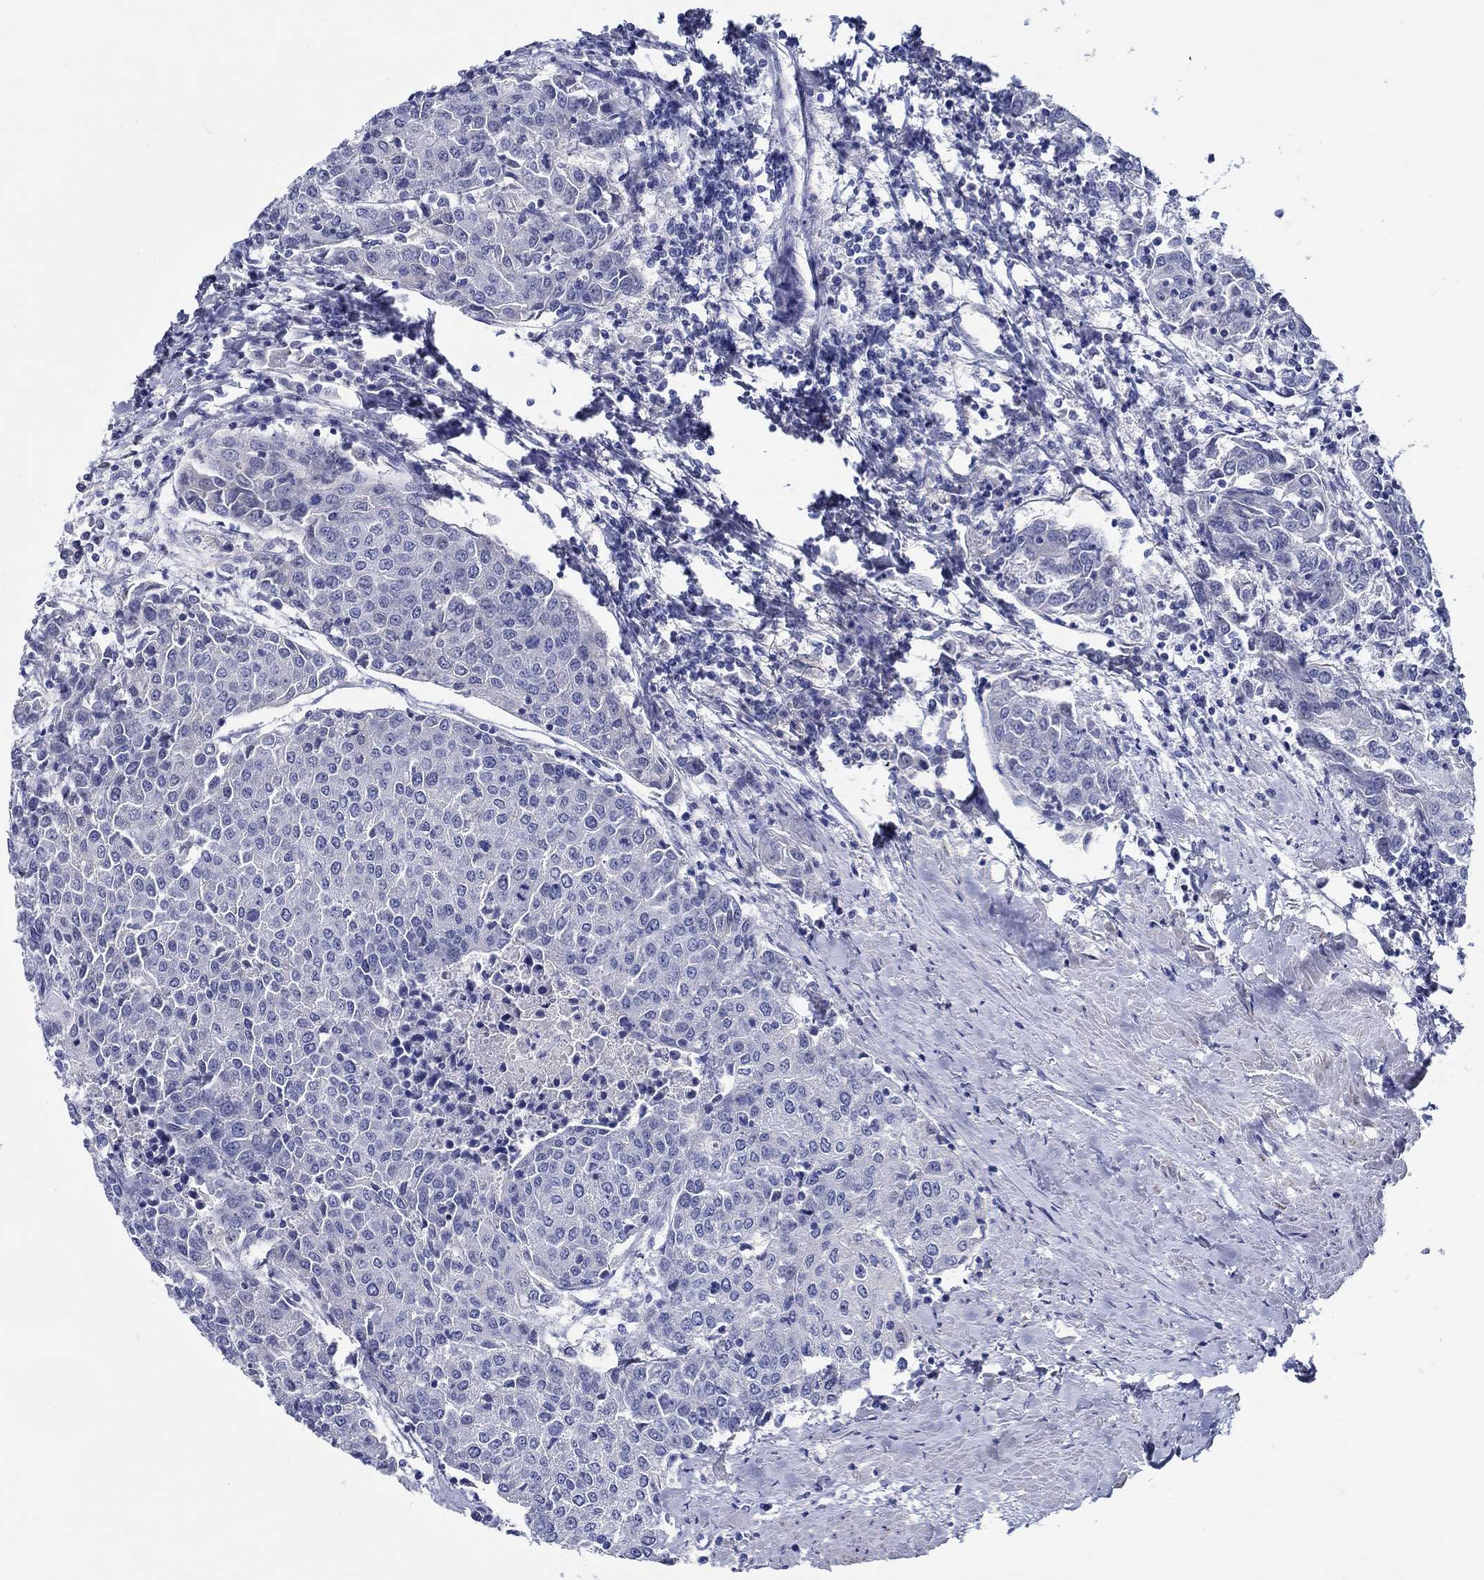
{"staining": {"intensity": "negative", "quantity": "none", "location": "none"}, "tissue": "urothelial cancer", "cell_type": "Tumor cells", "image_type": "cancer", "snomed": [{"axis": "morphology", "description": "Urothelial carcinoma, High grade"}, {"axis": "topography", "description": "Urinary bladder"}], "caption": "A high-resolution image shows immunohistochemistry (IHC) staining of high-grade urothelial carcinoma, which exhibits no significant positivity in tumor cells.", "gene": "MC2R", "patient": {"sex": "female", "age": 85}}